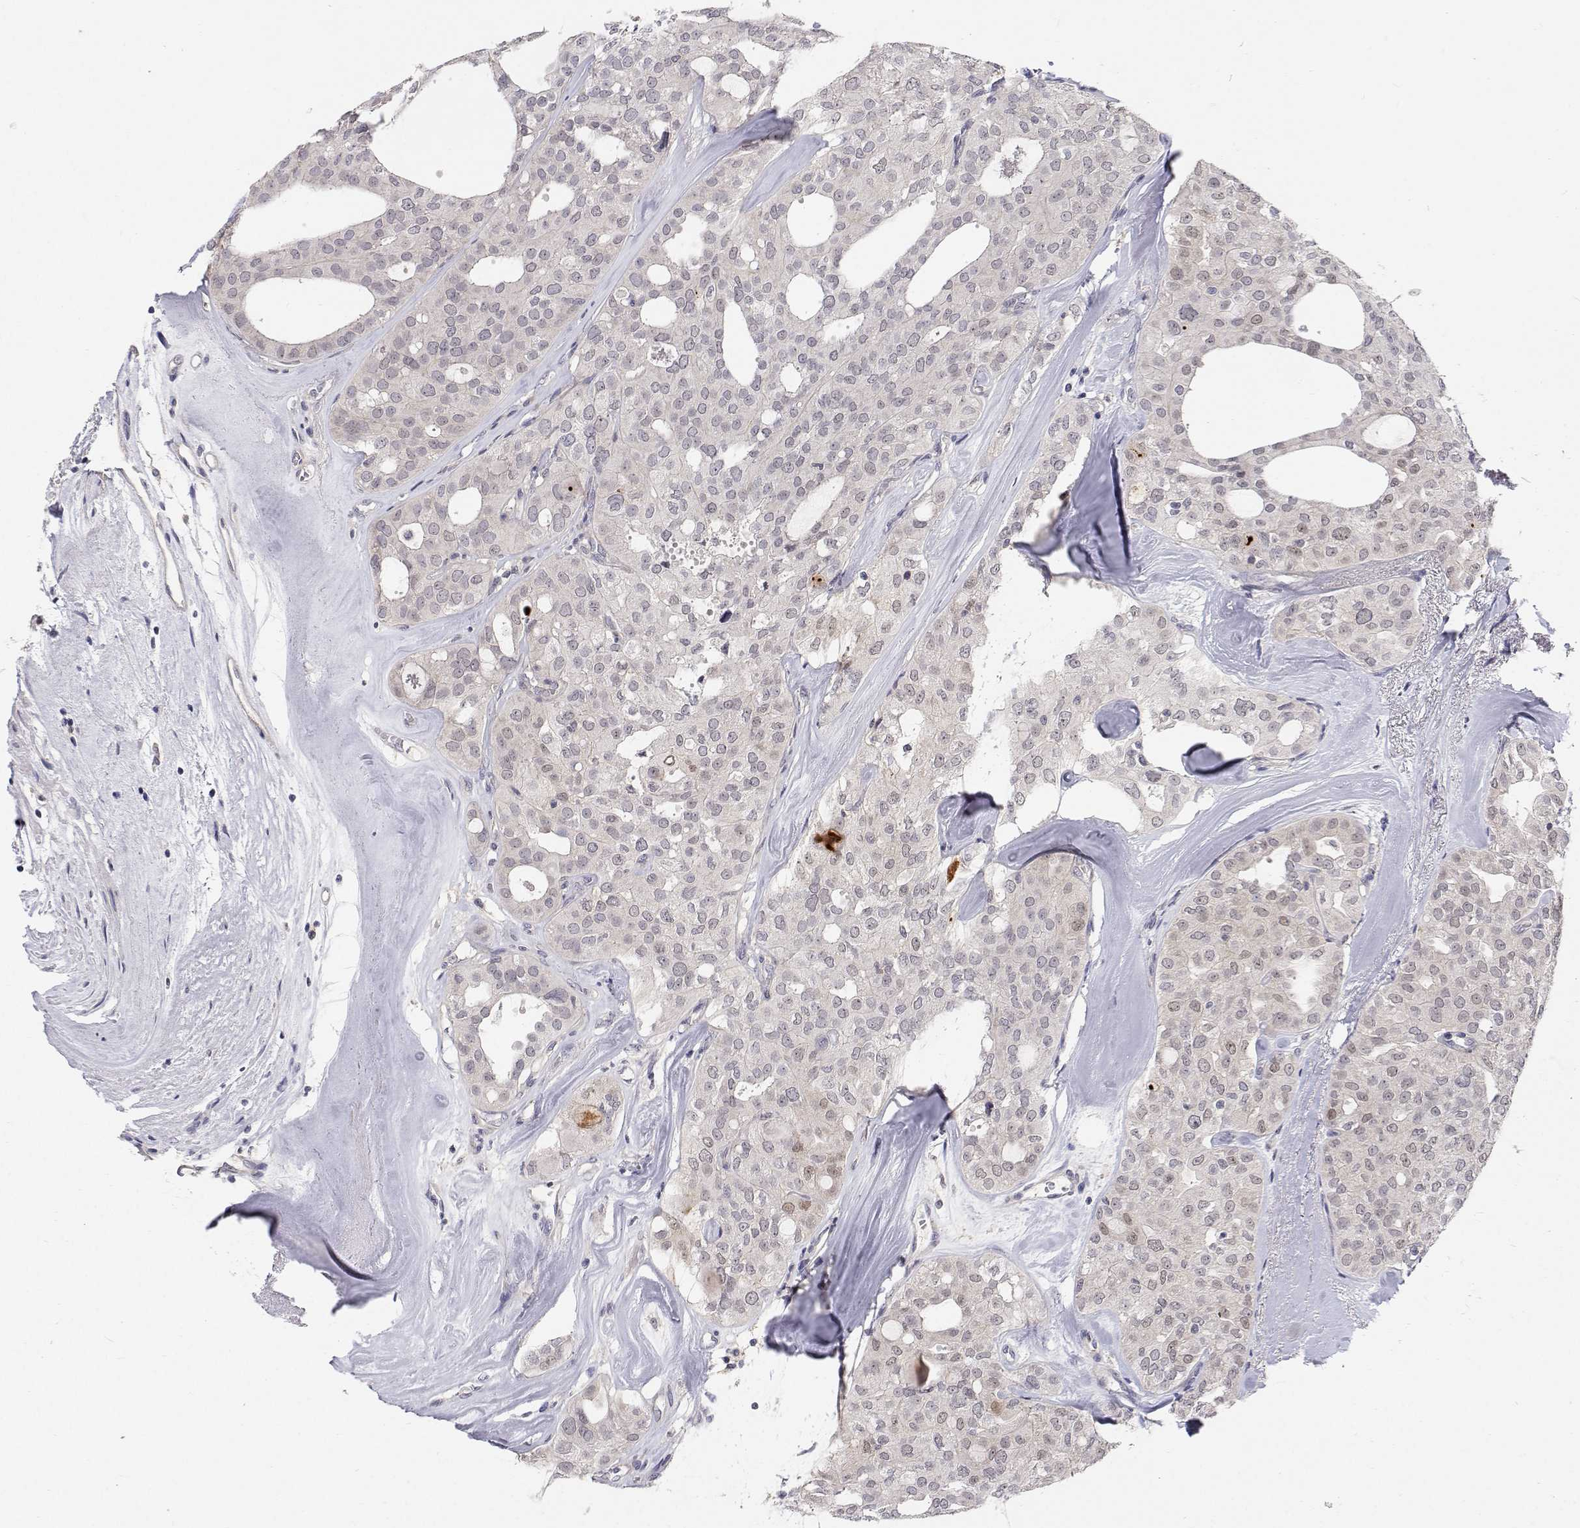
{"staining": {"intensity": "negative", "quantity": "none", "location": "none"}, "tissue": "thyroid cancer", "cell_type": "Tumor cells", "image_type": "cancer", "snomed": [{"axis": "morphology", "description": "Follicular adenoma carcinoma, NOS"}, {"axis": "topography", "description": "Thyroid gland"}], "caption": "Immunohistochemical staining of human follicular adenoma carcinoma (thyroid) demonstrates no significant positivity in tumor cells.", "gene": "MYPN", "patient": {"sex": "male", "age": 75}}